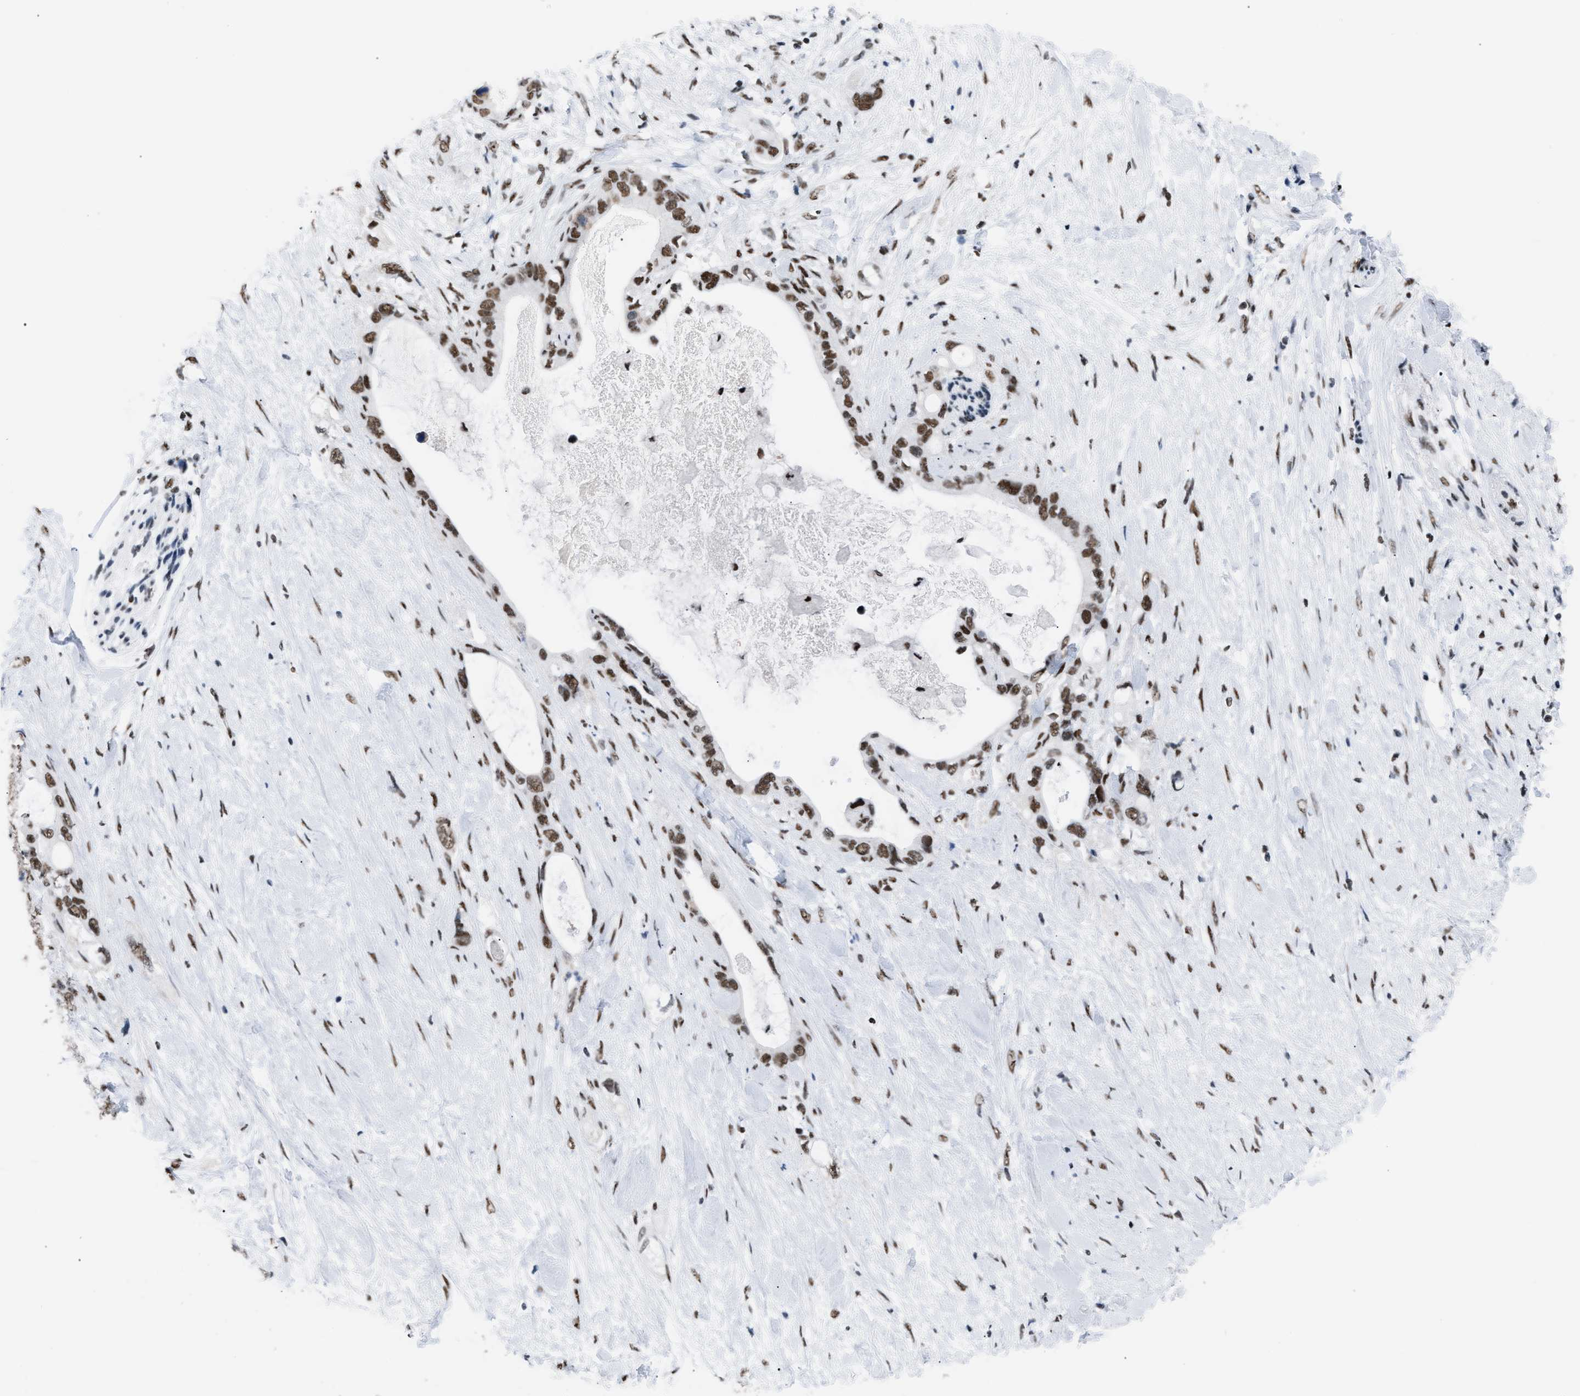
{"staining": {"intensity": "moderate", "quantity": ">75%", "location": "nuclear"}, "tissue": "pancreatic cancer", "cell_type": "Tumor cells", "image_type": "cancer", "snomed": [{"axis": "morphology", "description": "Adenocarcinoma, NOS"}, {"axis": "topography", "description": "Pancreas"}], "caption": "Pancreatic cancer was stained to show a protein in brown. There is medium levels of moderate nuclear expression in approximately >75% of tumor cells. The staining was performed using DAB to visualize the protein expression in brown, while the nuclei were stained in blue with hematoxylin (Magnification: 20x).", "gene": "CCAR2", "patient": {"sex": "female", "age": 56}}